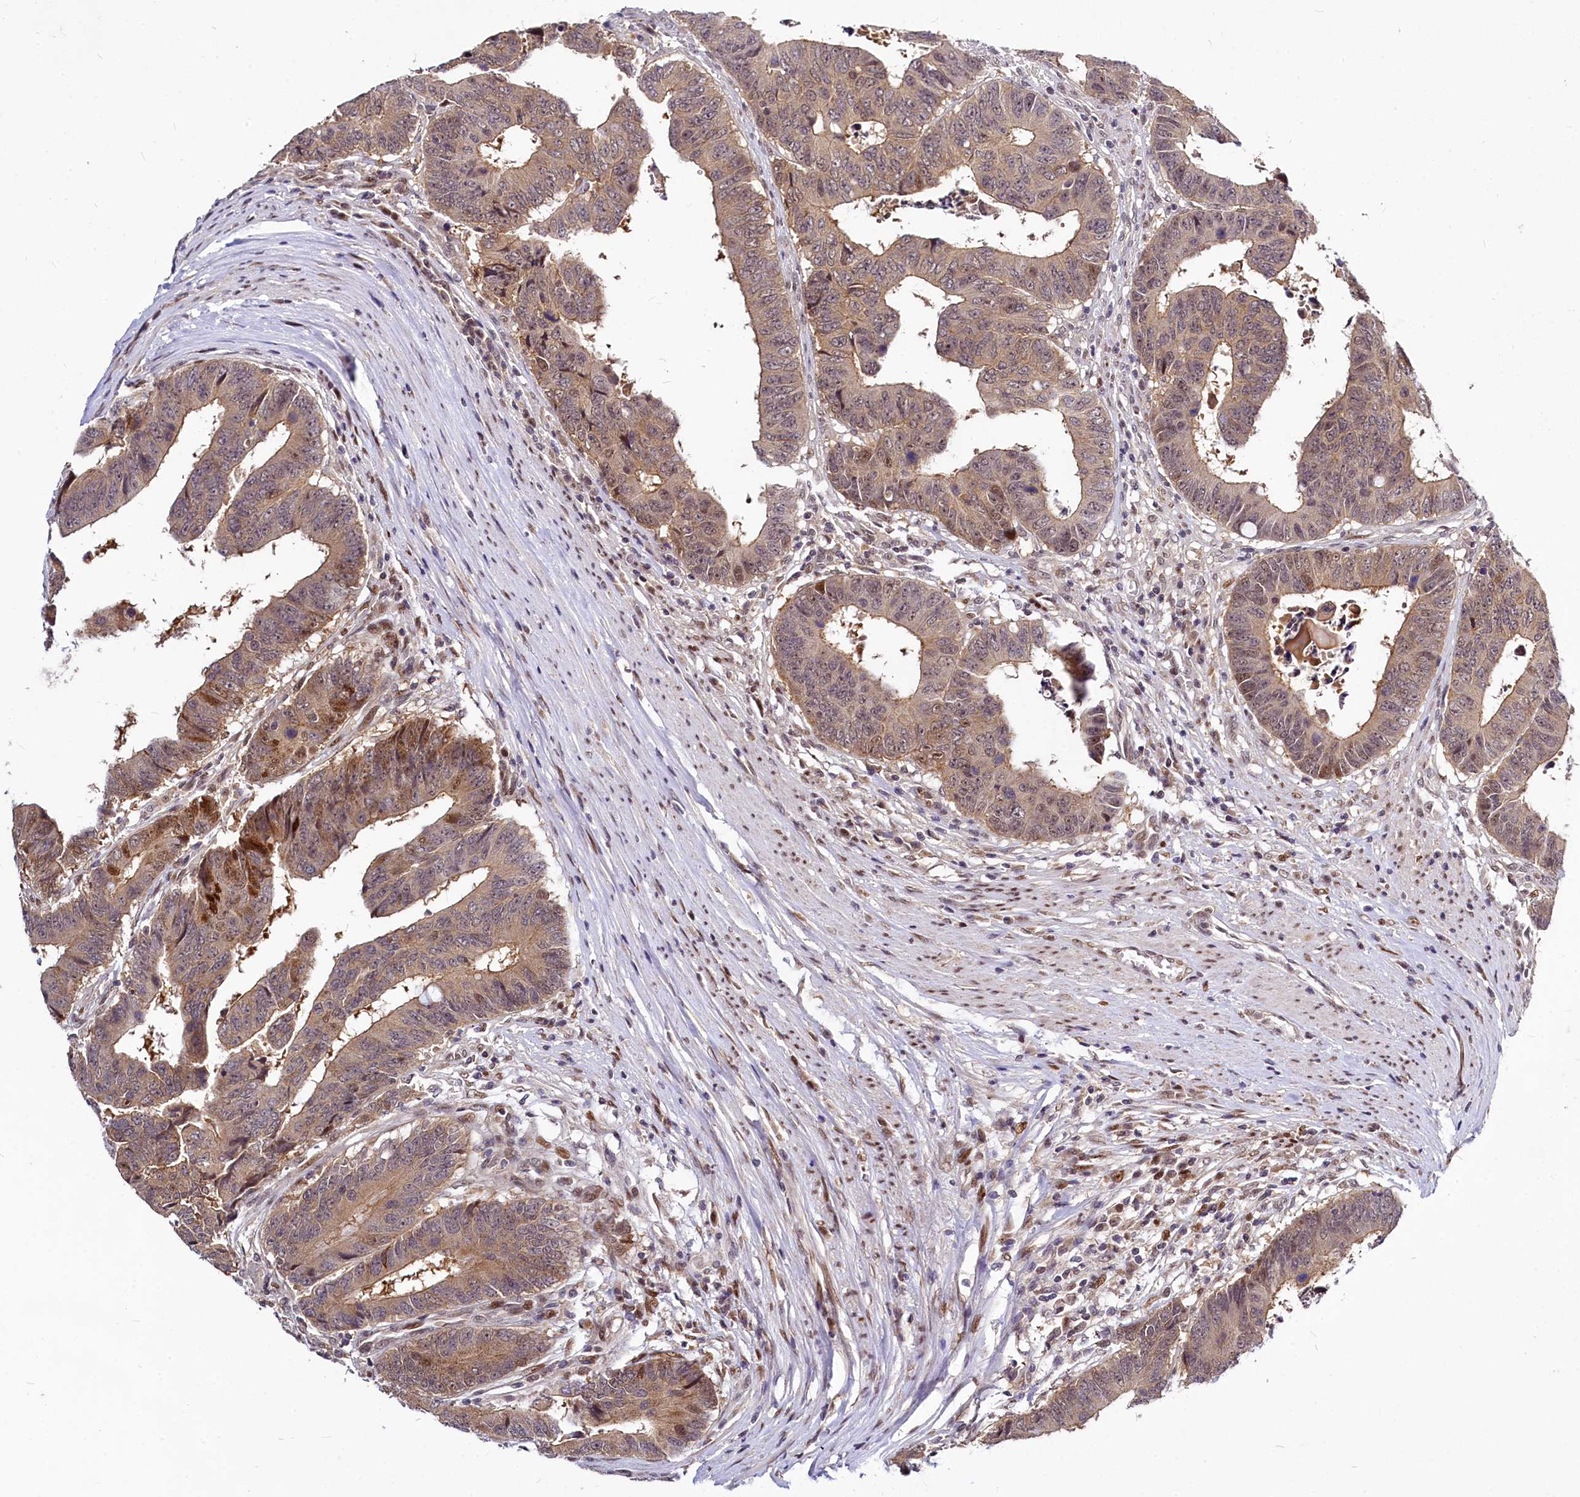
{"staining": {"intensity": "moderate", "quantity": ">75%", "location": "cytoplasmic/membranous,nuclear"}, "tissue": "colorectal cancer", "cell_type": "Tumor cells", "image_type": "cancer", "snomed": [{"axis": "morphology", "description": "Adenocarcinoma, NOS"}, {"axis": "topography", "description": "Rectum"}], "caption": "High-power microscopy captured an immunohistochemistry photomicrograph of adenocarcinoma (colorectal), revealing moderate cytoplasmic/membranous and nuclear staining in approximately >75% of tumor cells.", "gene": "MAML2", "patient": {"sex": "male", "age": 84}}